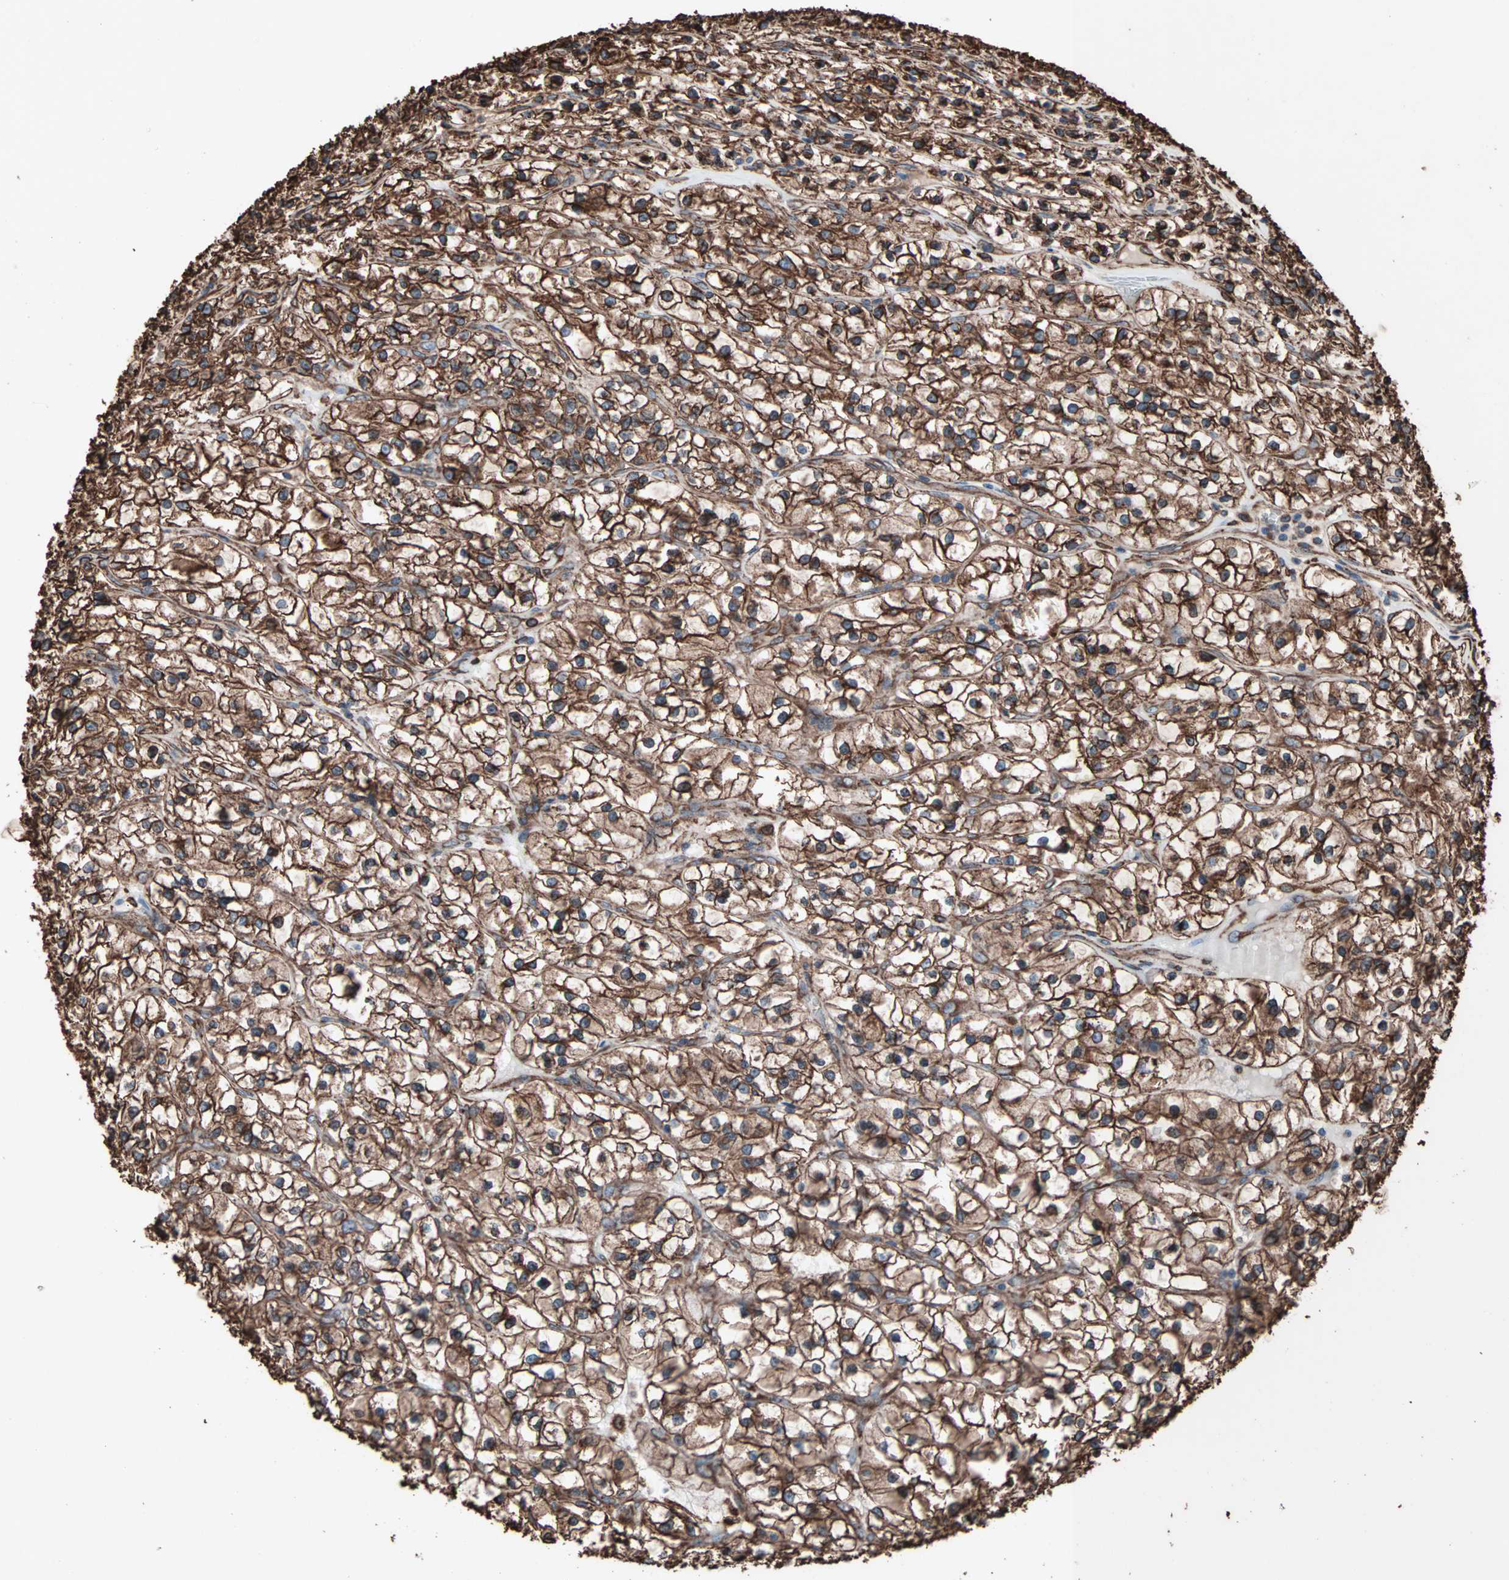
{"staining": {"intensity": "strong", "quantity": ">75%", "location": "cytoplasmic/membranous"}, "tissue": "renal cancer", "cell_type": "Tumor cells", "image_type": "cancer", "snomed": [{"axis": "morphology", "description": "Adenocarcinoma, NOS"}, {"axis": "topography", "description": "Kidney"}], "caption": "An immunohistochemistry image of neoplastic tissue is shown. Protein staining in brown highlights strong cytoplasmic/membranous positivity in renal adenocarcinoma within tumor cells. Using DAB (brown) and hematoxylin (blue) stains, captured at high magnification using brightfield microscopy.", "gene": "HSP90B1", "patient": {"sex": "female", "age": 57}}